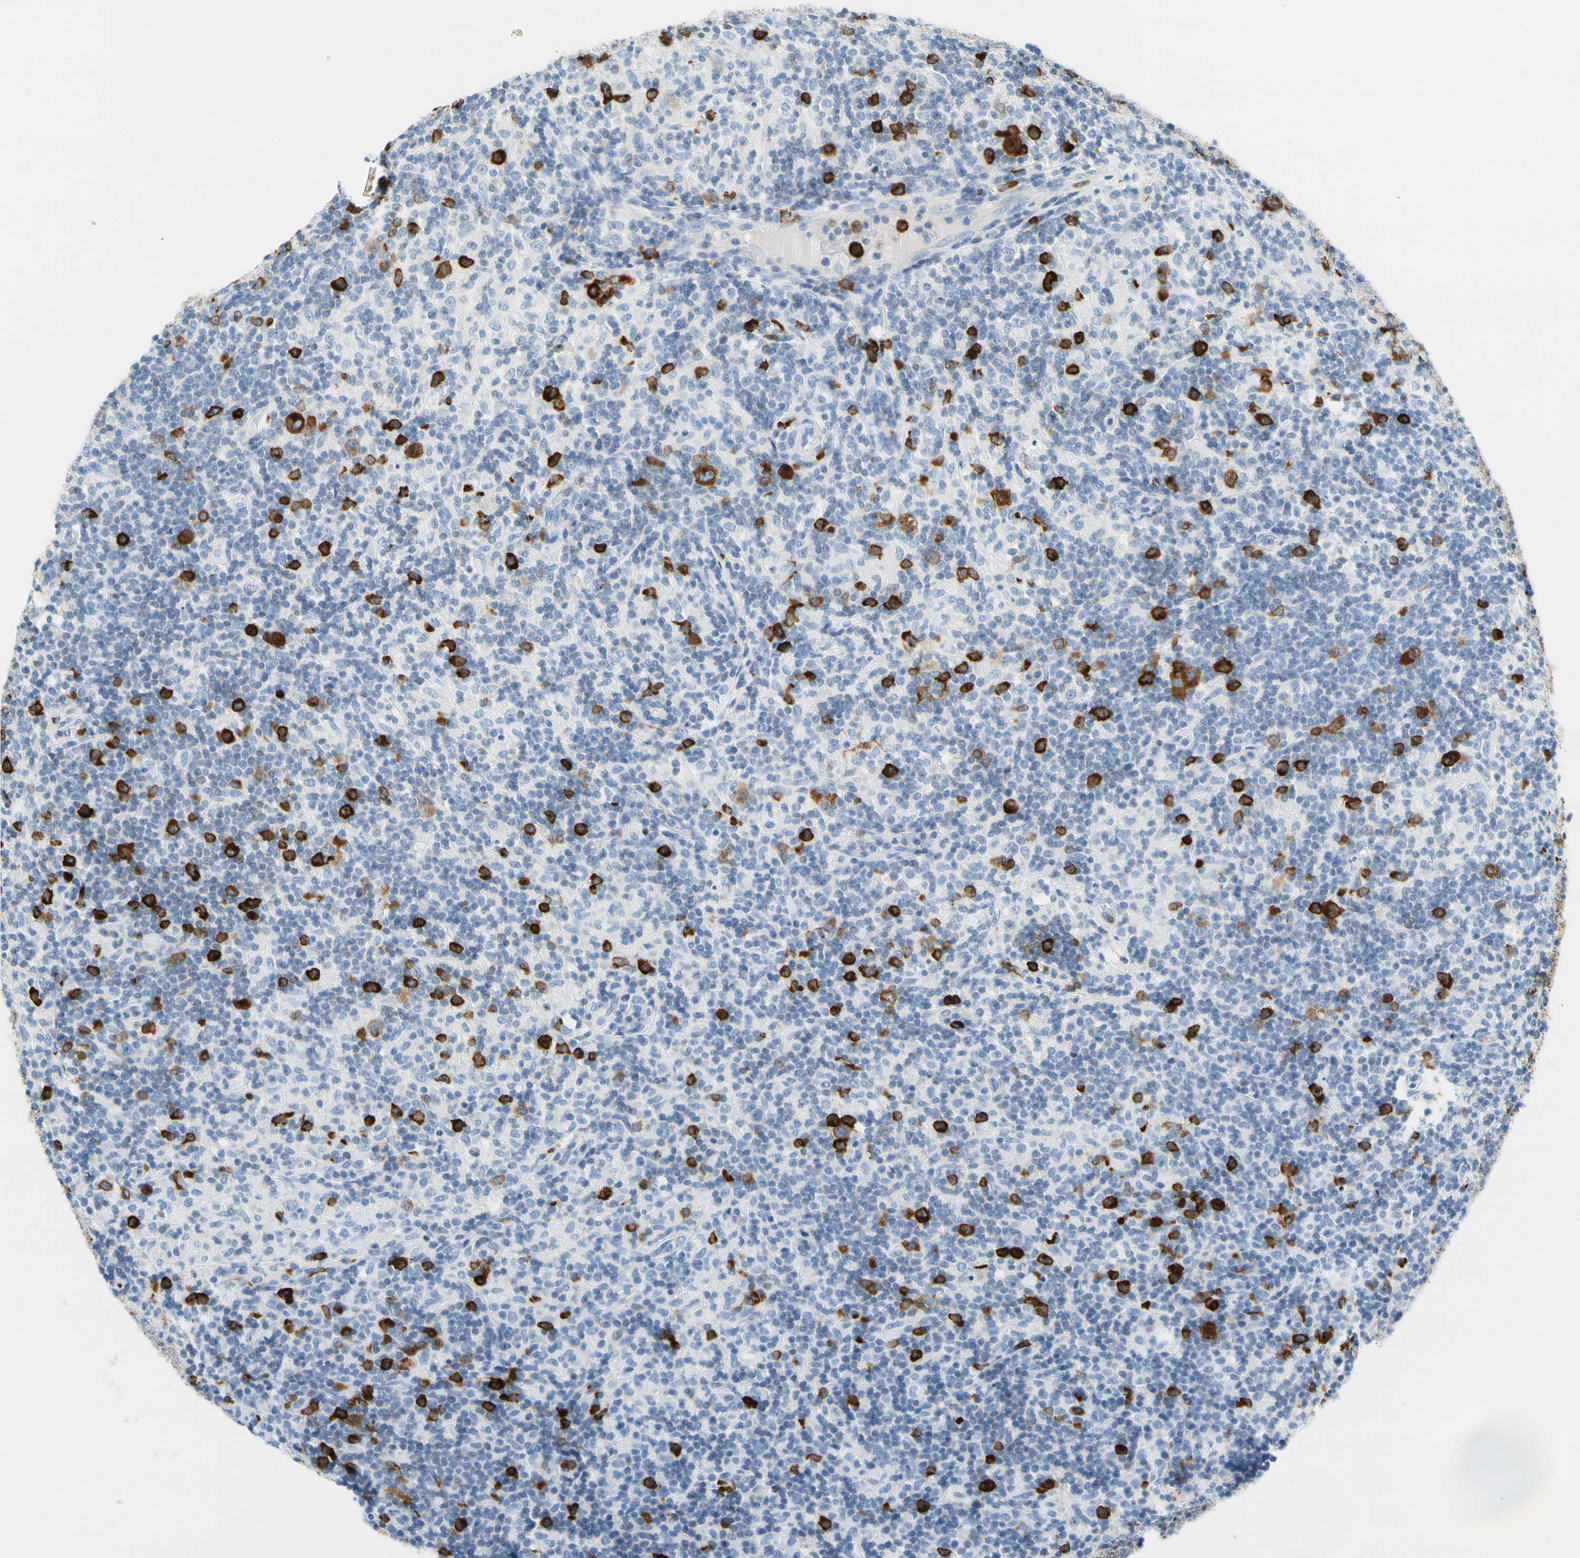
{"staining": {"intensity": "strong", "quantity": ">75%", "location": "cytoplasmic/membranous"}, "tissue": "lymphoma", "cell_type": "Tumor cells", "image_type": "cancer", "snomed": [{"axis": "morphology", "description": "Hodgkin's disease, NOS"}, {"axis": "topography", "description": "Lymph node"}], "caption": "The micrograph shows staining of Hodgkin's disease, revealing strong cytoplasmic/membranous protein positivity (brown color) within tumor cells.", "gene": "TACC3", "patient": {"sex": "male", "age": 70}}